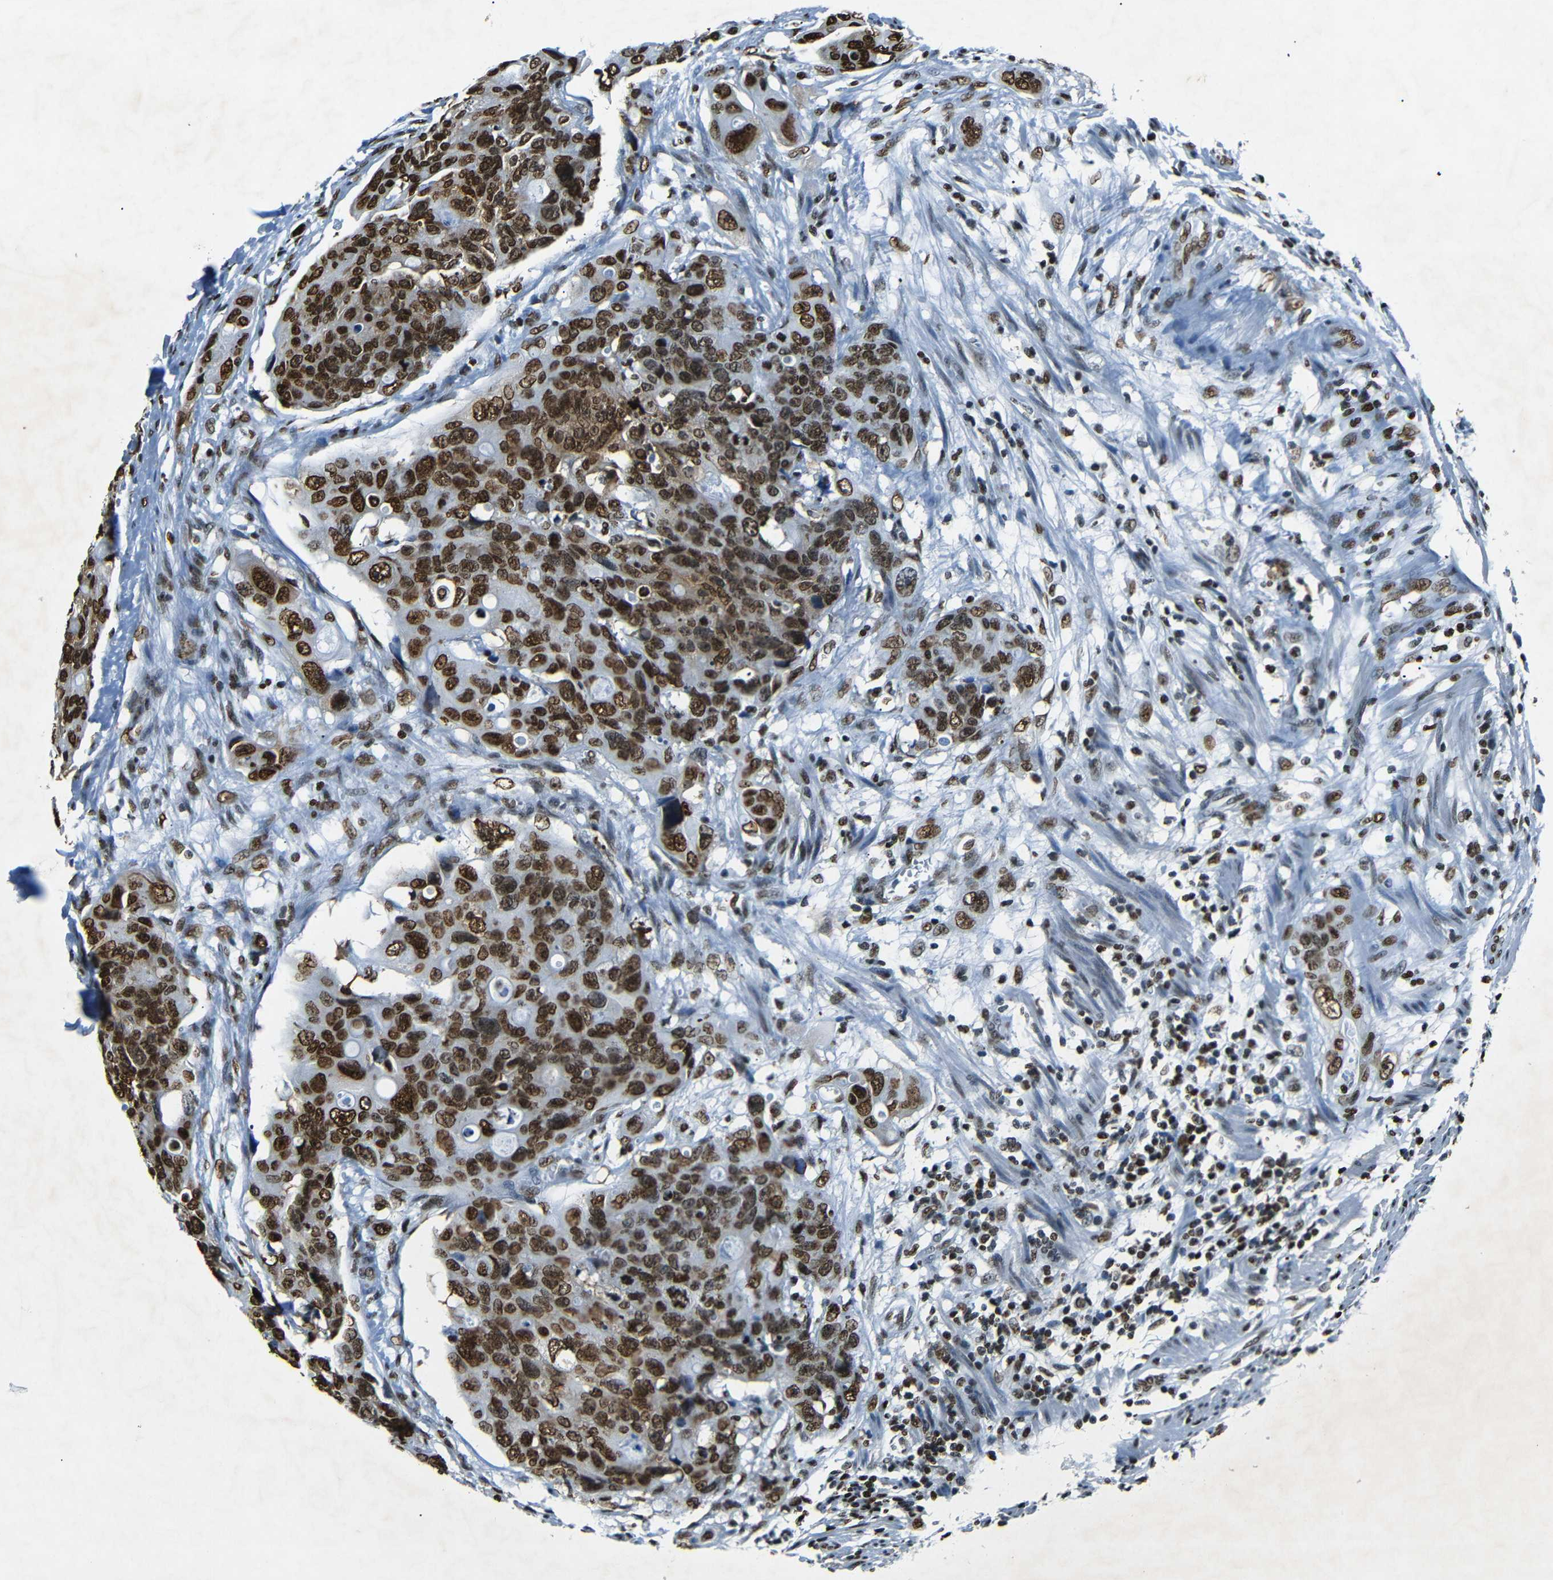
{"staining": {"intensity": "strong", "quantity": ">75%", "location": "nuclear"}, "tissue": "colorectal cancer", "cell_type": "Tumor cells", "image_type": "cancer", "snomed": [{"axis": "morphology", "description": "Adenocarcinoma, NOS"}, {"axis": "topography", "description": "Colon"}], "caption": "High-magnification brightfield microscopy of colorectal cancer stained with DAB (brown) and counterstained with hematoxylin (blue). tumor cells exhibit strong nuclear positivity is present in approximately>75% of cells.", "gene": "HMGN1", "patient": {"sex": "female", "age": 57}}